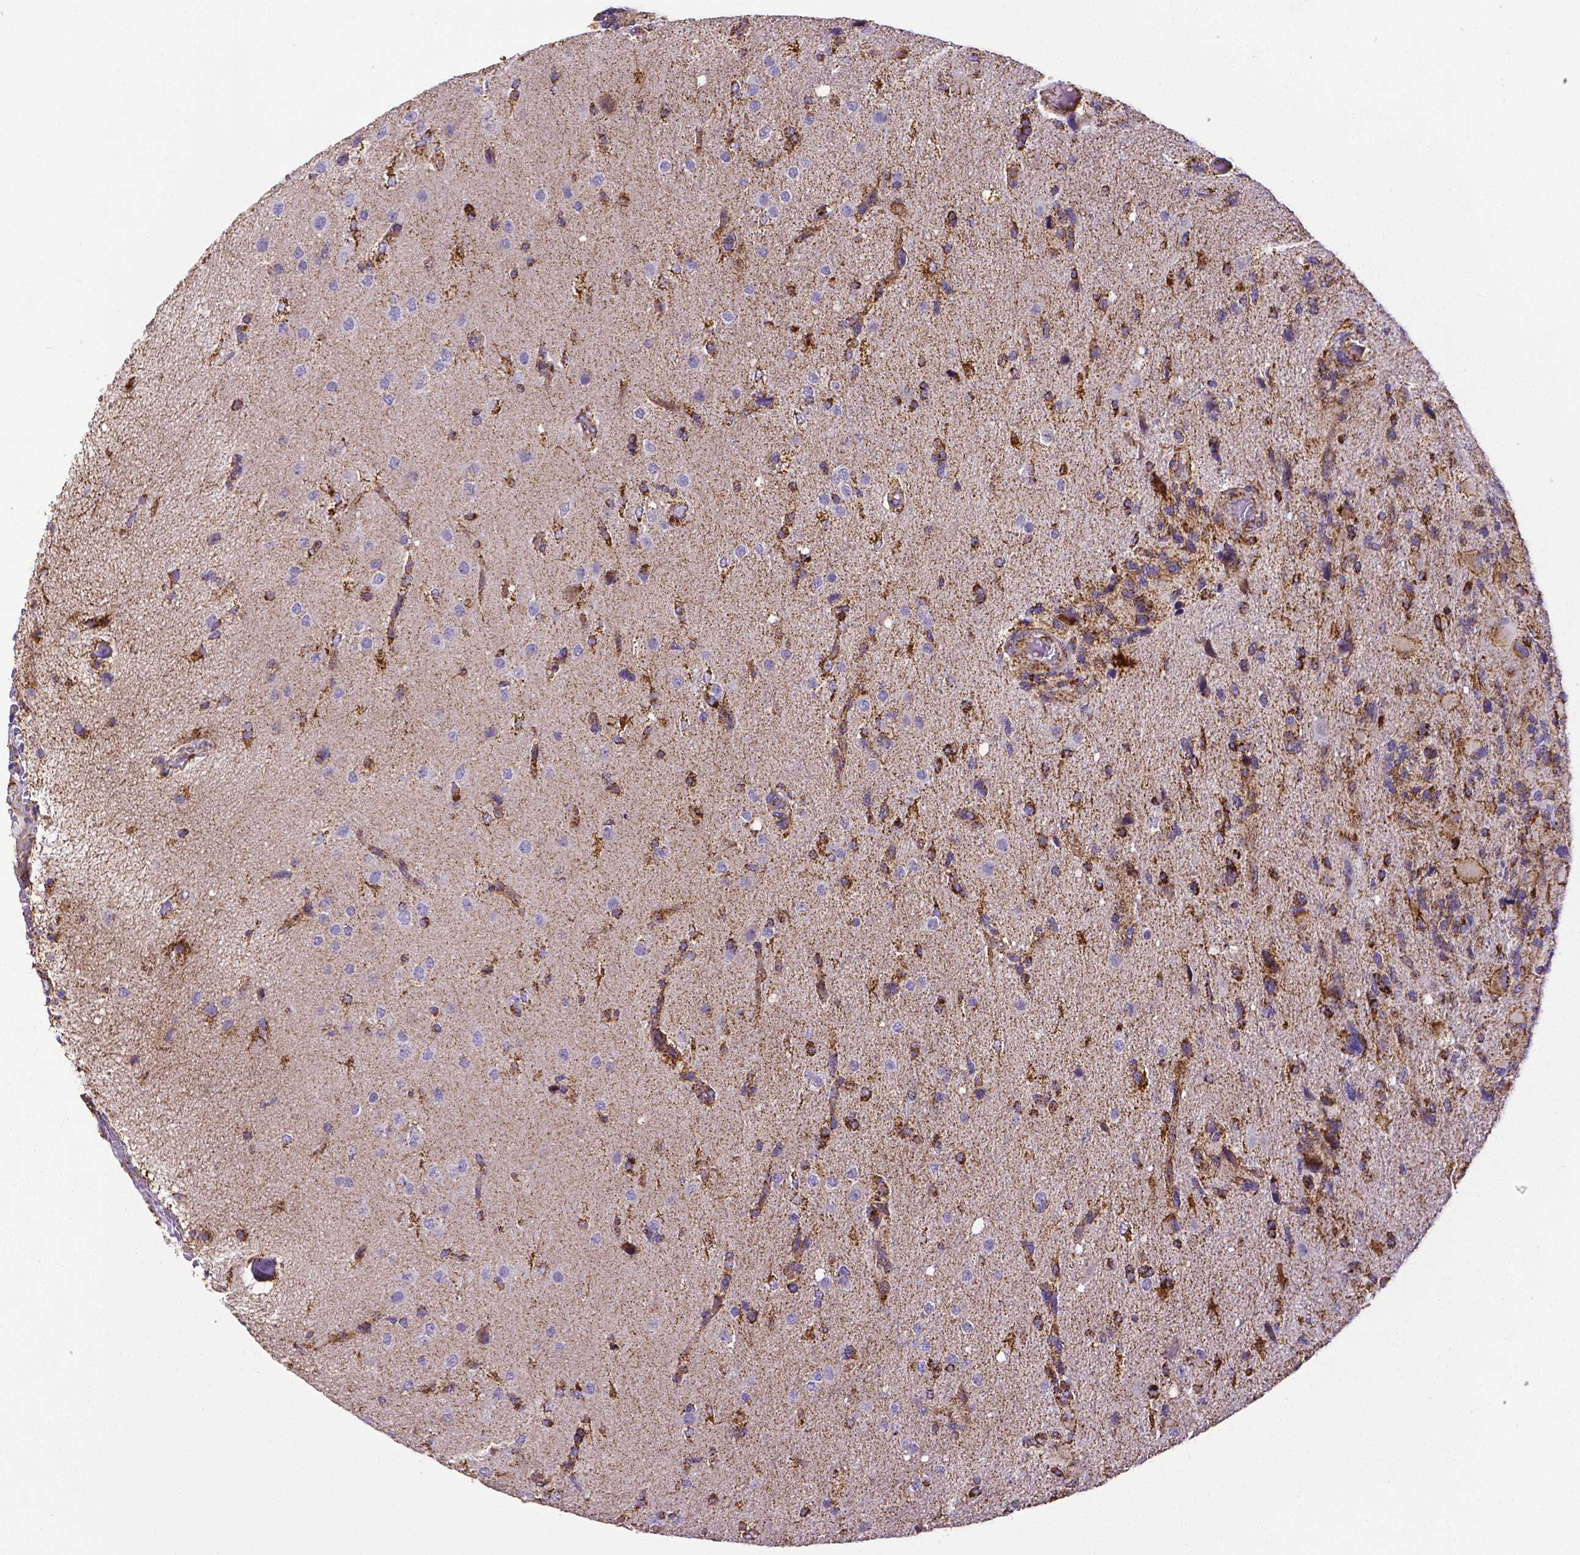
{"staining": {"intensity": "moderate", "quantity": "25%-75%", "location": "cytoplasmic/membranous"}, "tissue": "glioma", "cell_type": "Tumor cells", "image_type": "cancer", "snomed": [{"axis": "morphology", "description": "Glioma, malignant, High grade"}, {"axis": "topography", "description": "Brain"}], "caption": "A micrograph of malignant glioma (high-grade) stained for a protein exhibits moderate cytoplasmic/membranous brown staining in tumor cells.", "gene": "MACC1", "patient": {"sex": "female", "age": 71}}